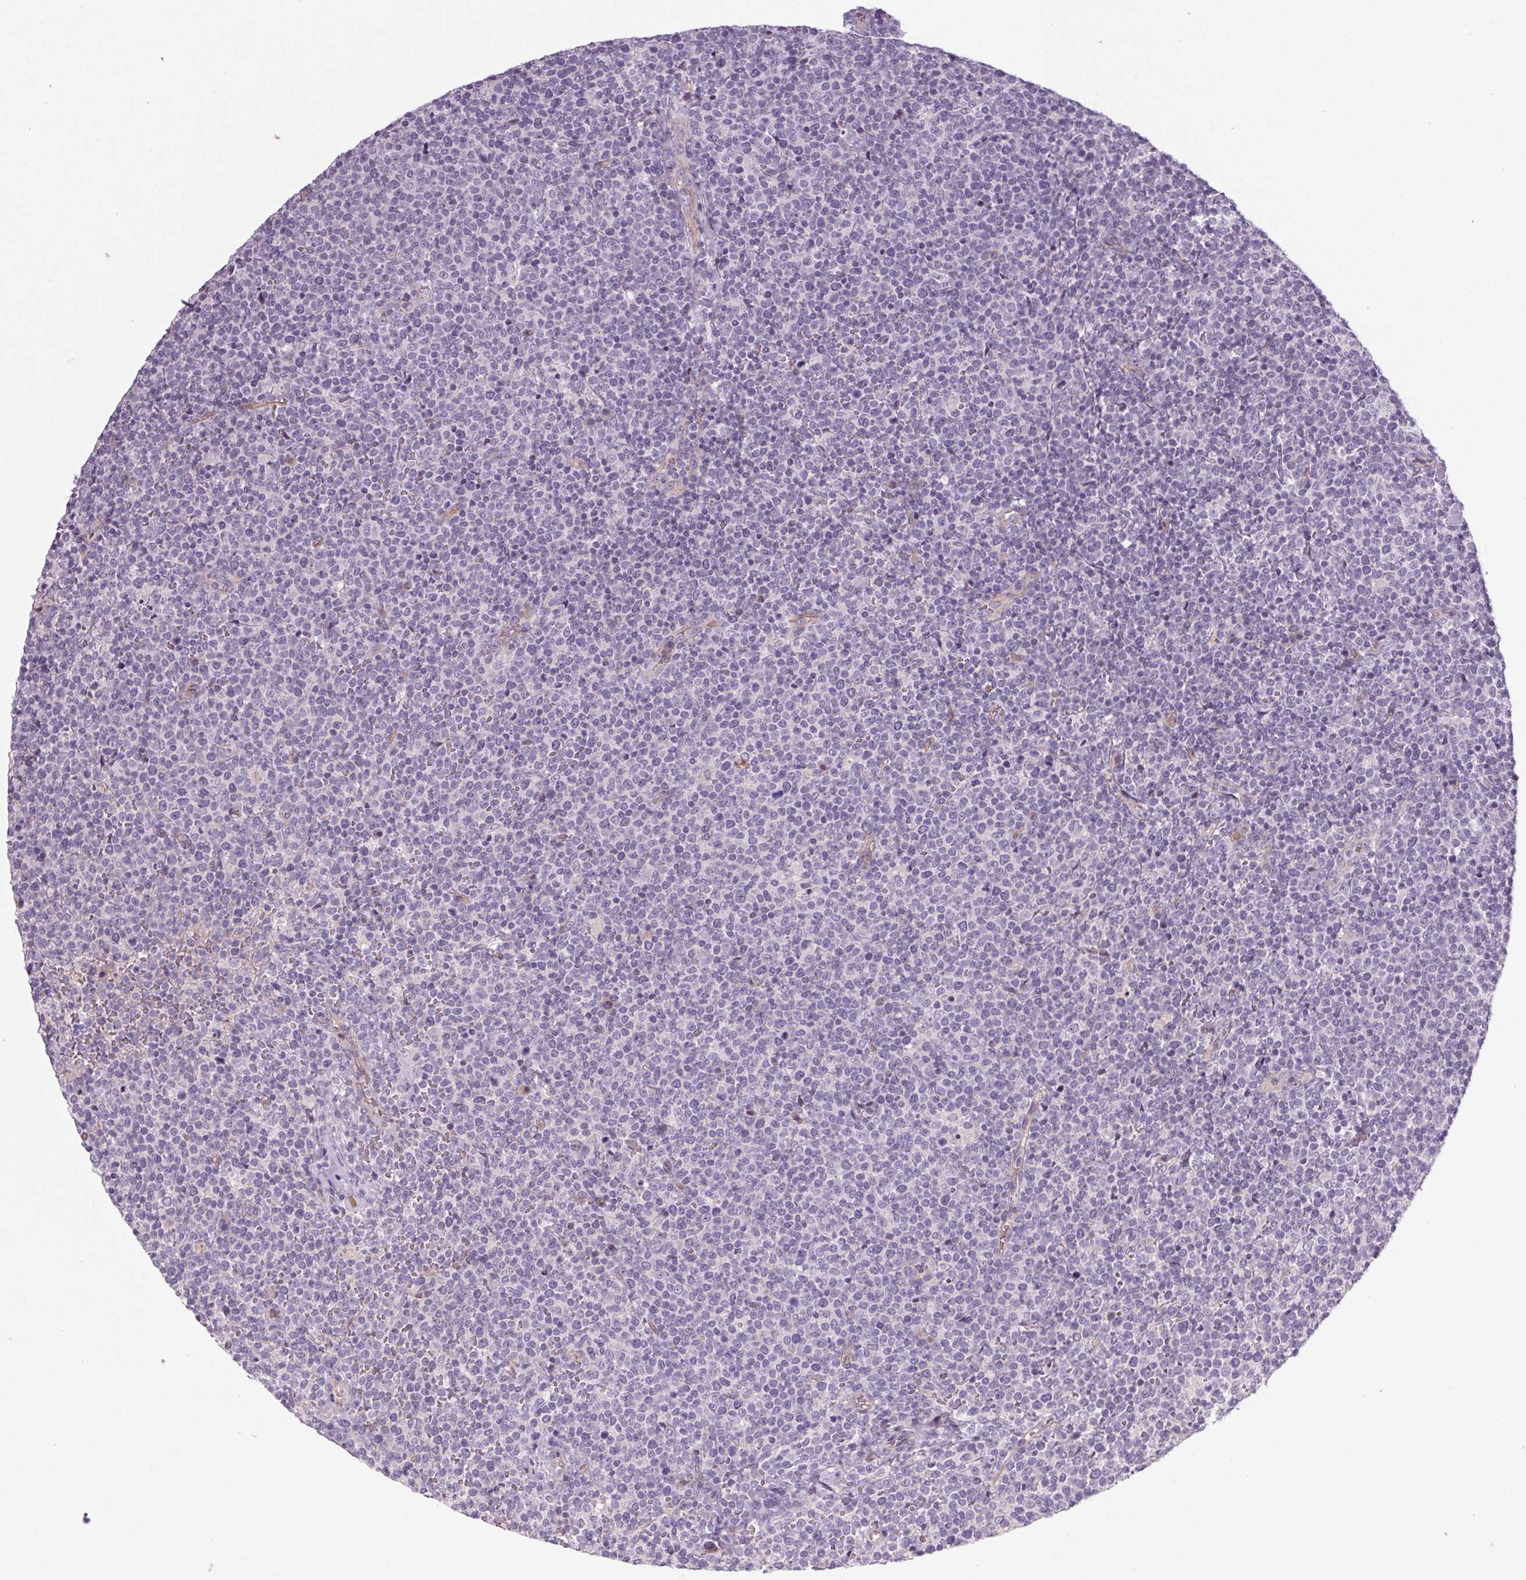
{"staining": {"intensity": "negative", "quantity": "none", "location": "none"}, "tissue": "lymphoma", "cell_type": "Tumor cells", "image_type": "cancer", "snomed": [{"axis": "morphology", "description": "Malignant lymphoma, non-Hodgkin's type, High grade"}, {"axis": "topography", "description": "Lymph node"}], "caption": "Immunohistochemical staining of malignant lymphoma, non-Hodgkin's type (high-grade) exhibits no significant positivity in tumor cells.", "gene": "APOC4", "patient": {"sex": "male", "age": 61}}